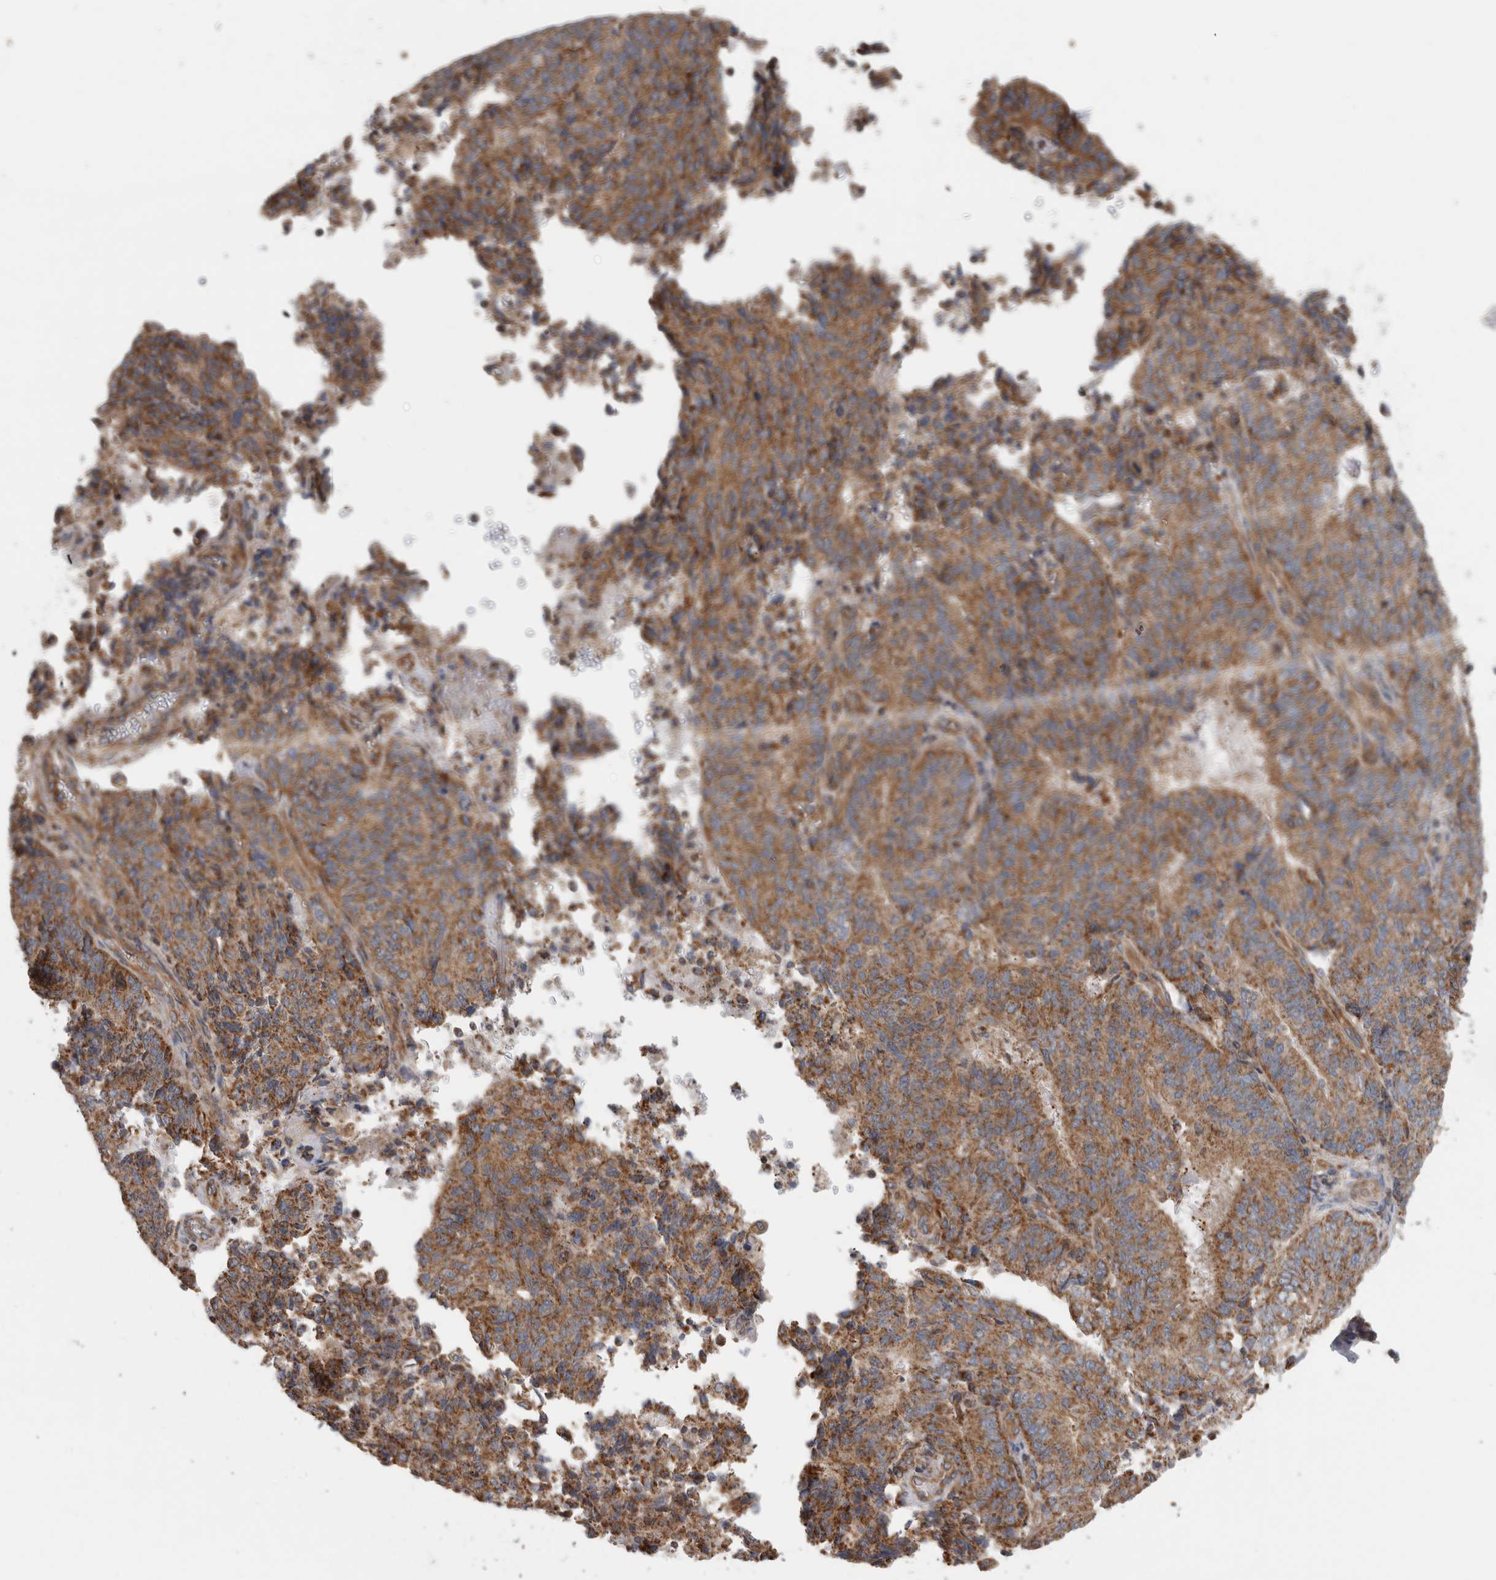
{"staining": {"intensity": "moderate", "quantity": ">75%", "location": "cytoplasmic/membranous"}, "tissue": "endometrial cancer", "cell_type": "Tumor cells", "image_type": "cancer", "snomed": [{"axis": "morphology", "description": "Adenocarcinoma, NOS"}, {"axis": "topography", "description": "Endometrium"}], "caption": "This micrograph displays adenocarcinoma (endometrial) stained with immunohistochemistry (IHC) to label a protein in brown. The cytoplasmic/membranous of tumor cells show moderate positivity for the protein. Nuclei are counter-stained blue.", "gene": "SFXN2", "patient": {"sex": "female", "age": 80}}